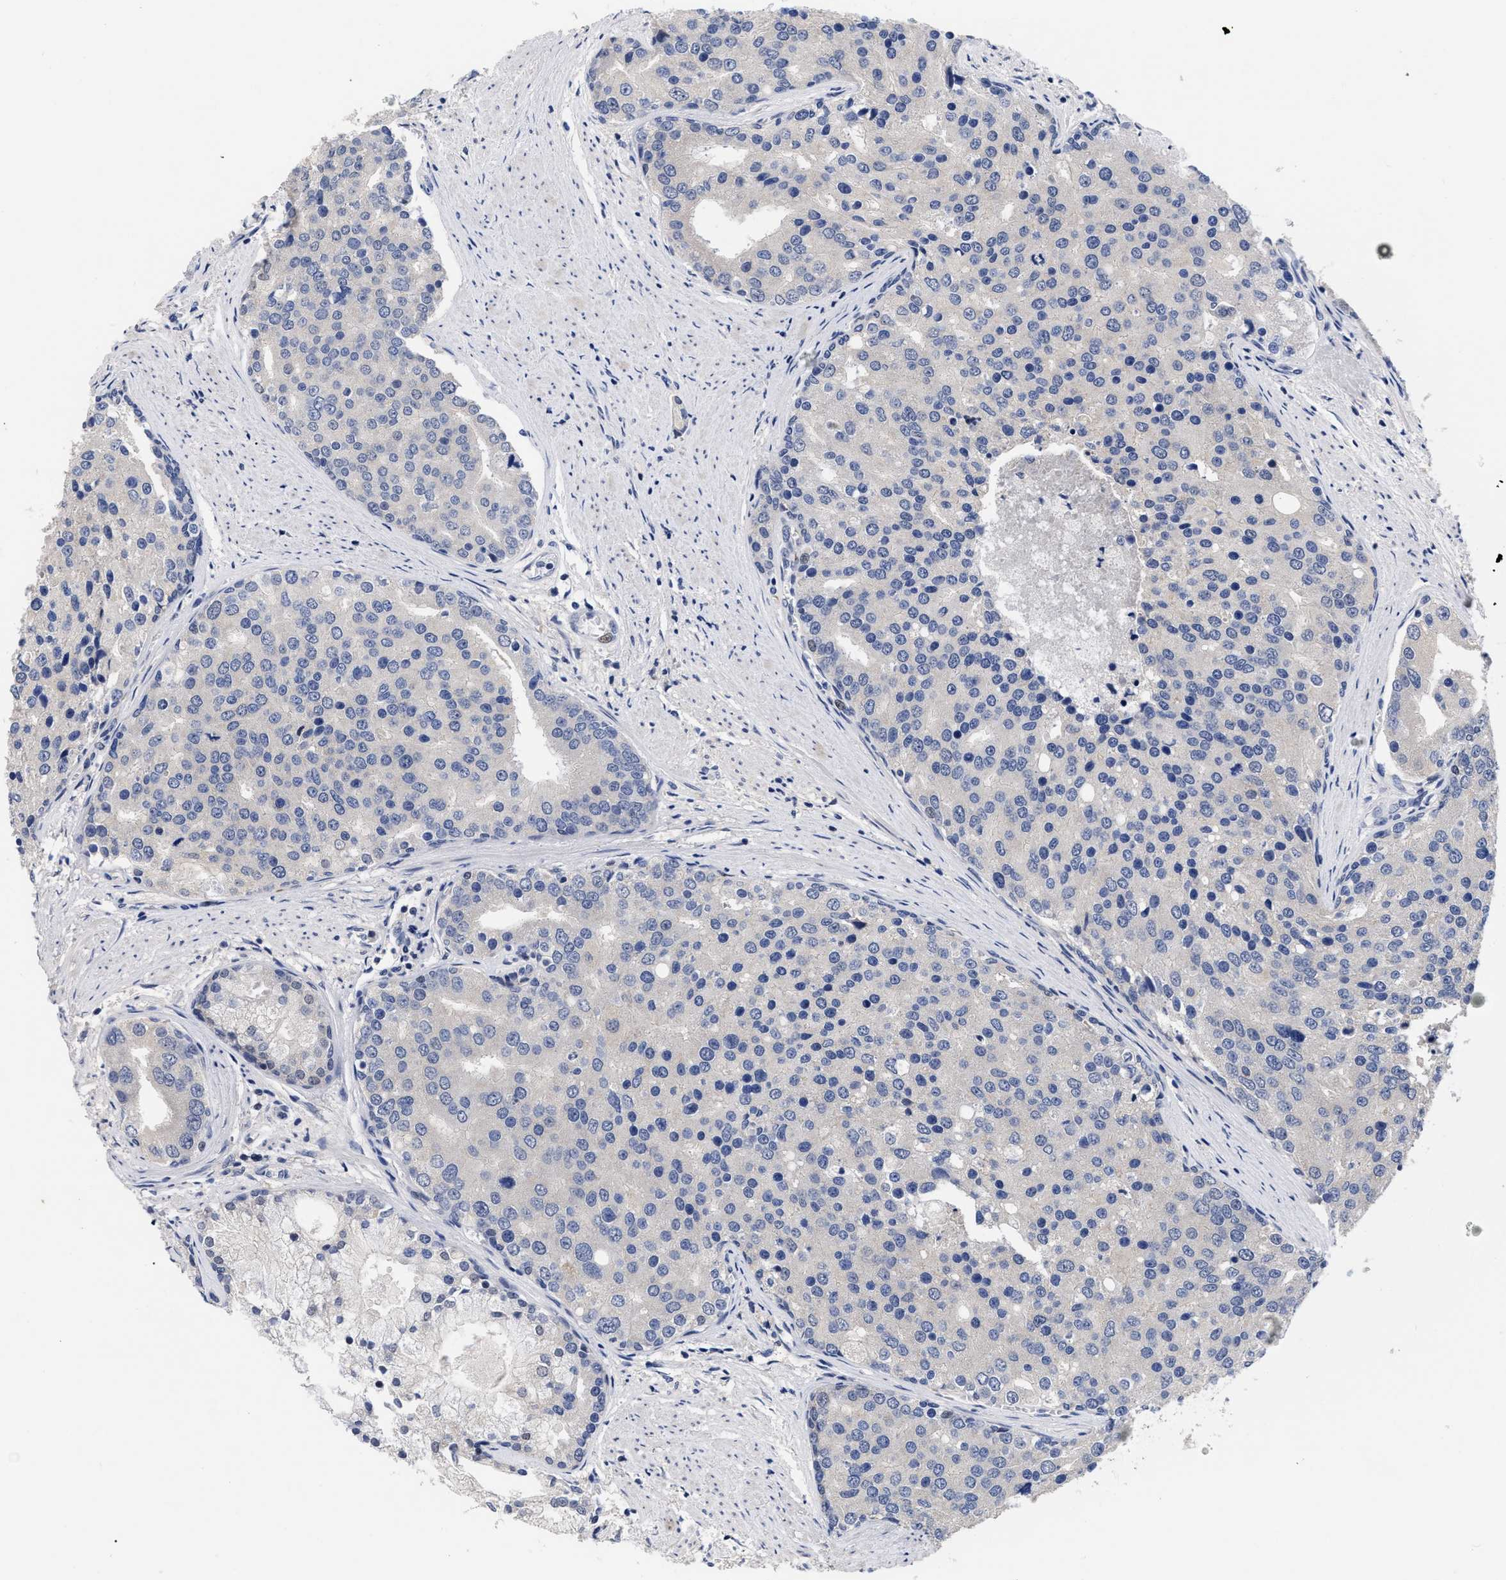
{"staining": {"intensity": "negative", "quantity": "none", "location": "none"}, "tissue": "prostate cancer", "cell_type": "Tumor cells", "image_type": "cancer", "snomed": [{"axis": "morphology", "description": "Adenocarcinoma, High grade"}, {"axis": "topography", "description": "Prostate"}], "caption": "Prostate cancer (adenocarcinoma (high-grade)) stained for a protein using immunohistochemistry (IHC) demonstrates no expression tumor cells.", "gene": "CCN5", "patient": {"sex": "male", "age": 50}}